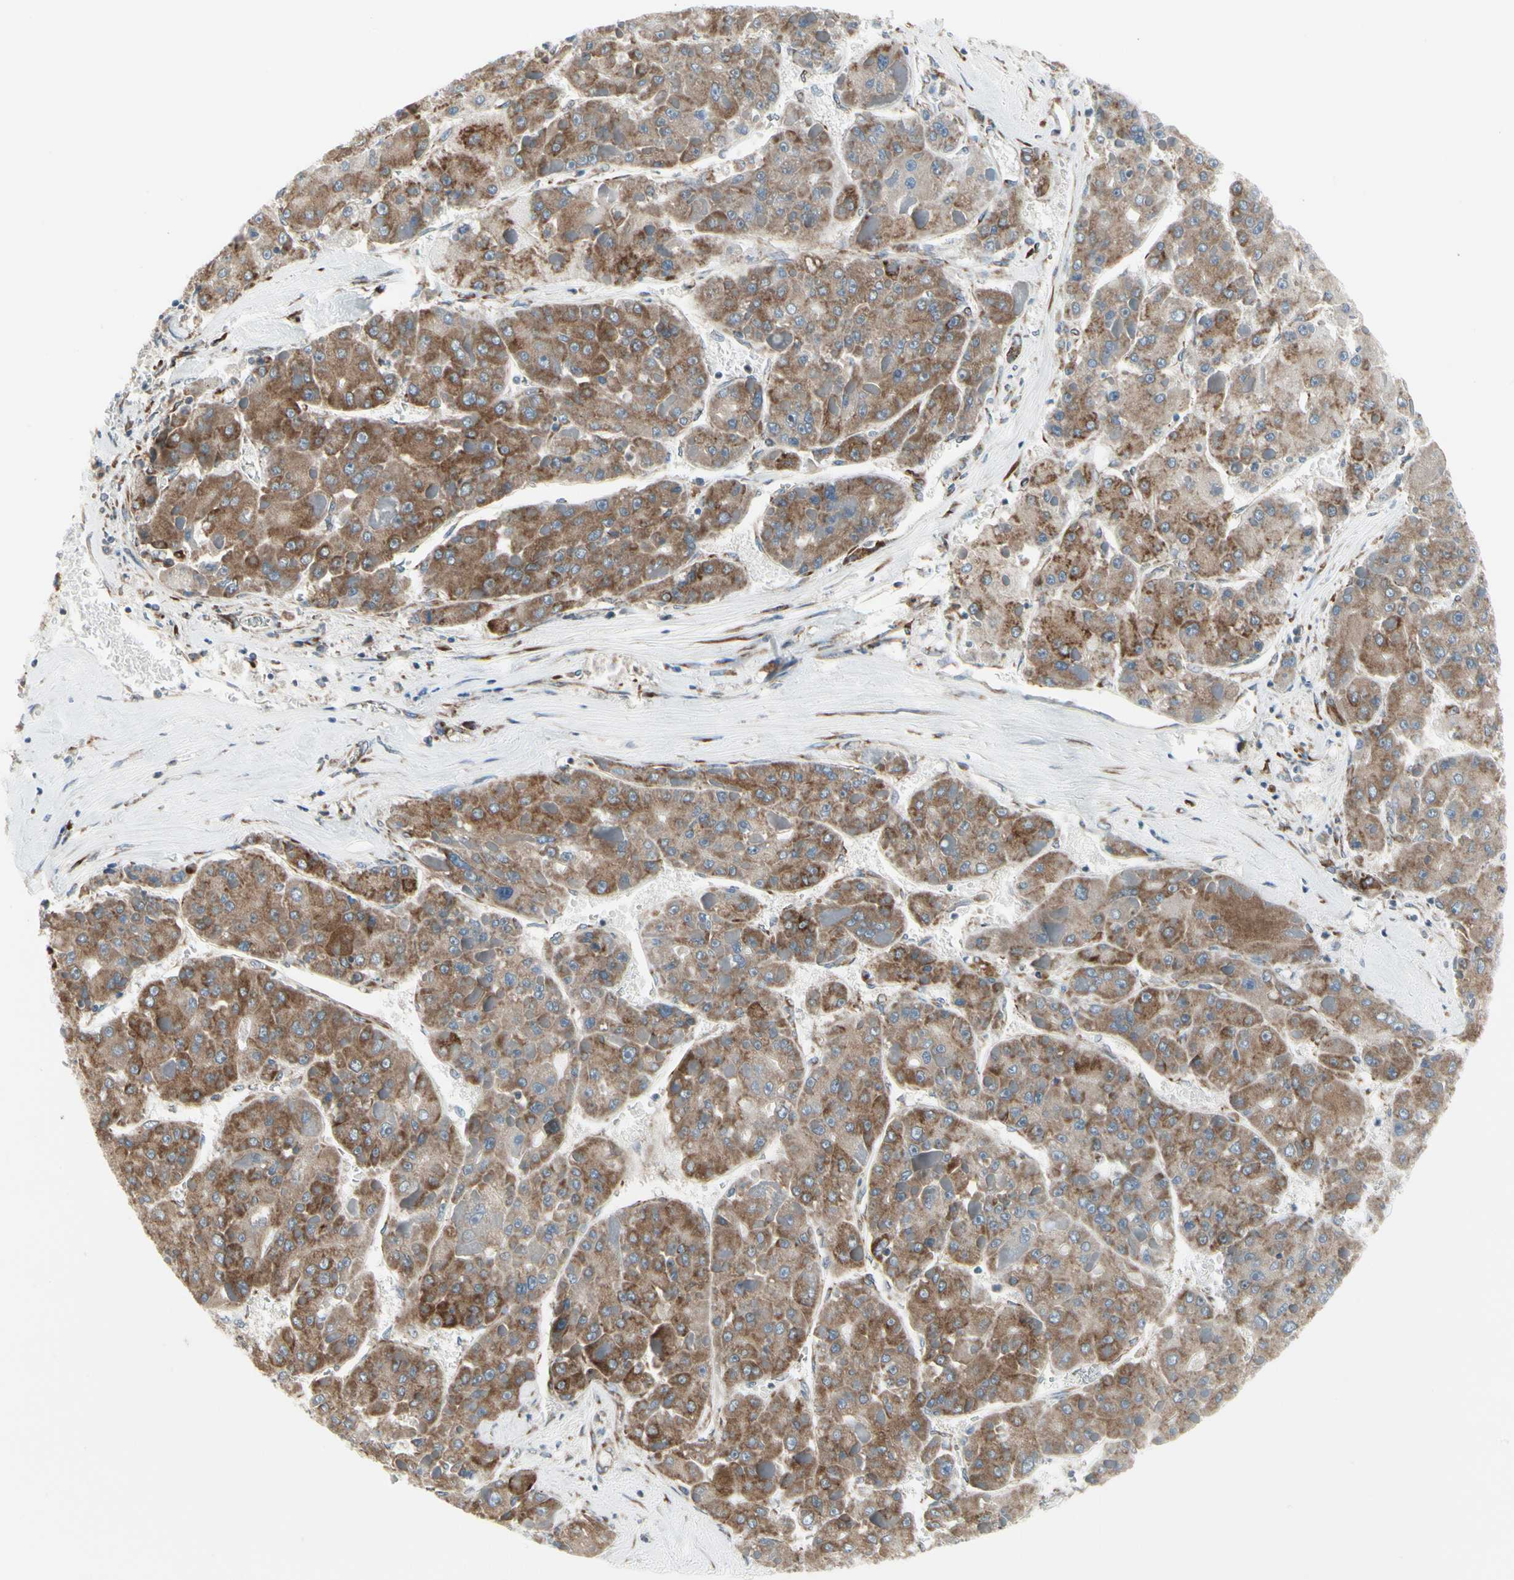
{"staining": {"intensity": "moderate", "quantity": ">75%", "location": "cytoplasmic/membranous"}, "tissue": "liver cancer", "cell_type": "Tumor cells", "image_type": "cancer", "snomed": [{"axis": "morphology", "description": "Carcinoma, Hepatocellular, NOS"}, {"axis": "topography", "description": "Liver"}], "caption": "IHC of human liver cancer exhibits medium levels of moderate cytoplasmic/membranous positivity in approximately >75% of tumor cells. The staining was performed using DAB (3,3'-diaminobenzidine), with brown indicating positive protein expression. Nuclei are stained blue with hematoxylin.", "gene": "FNDC3A", "patient": {"sex": "female", "age": 73}}